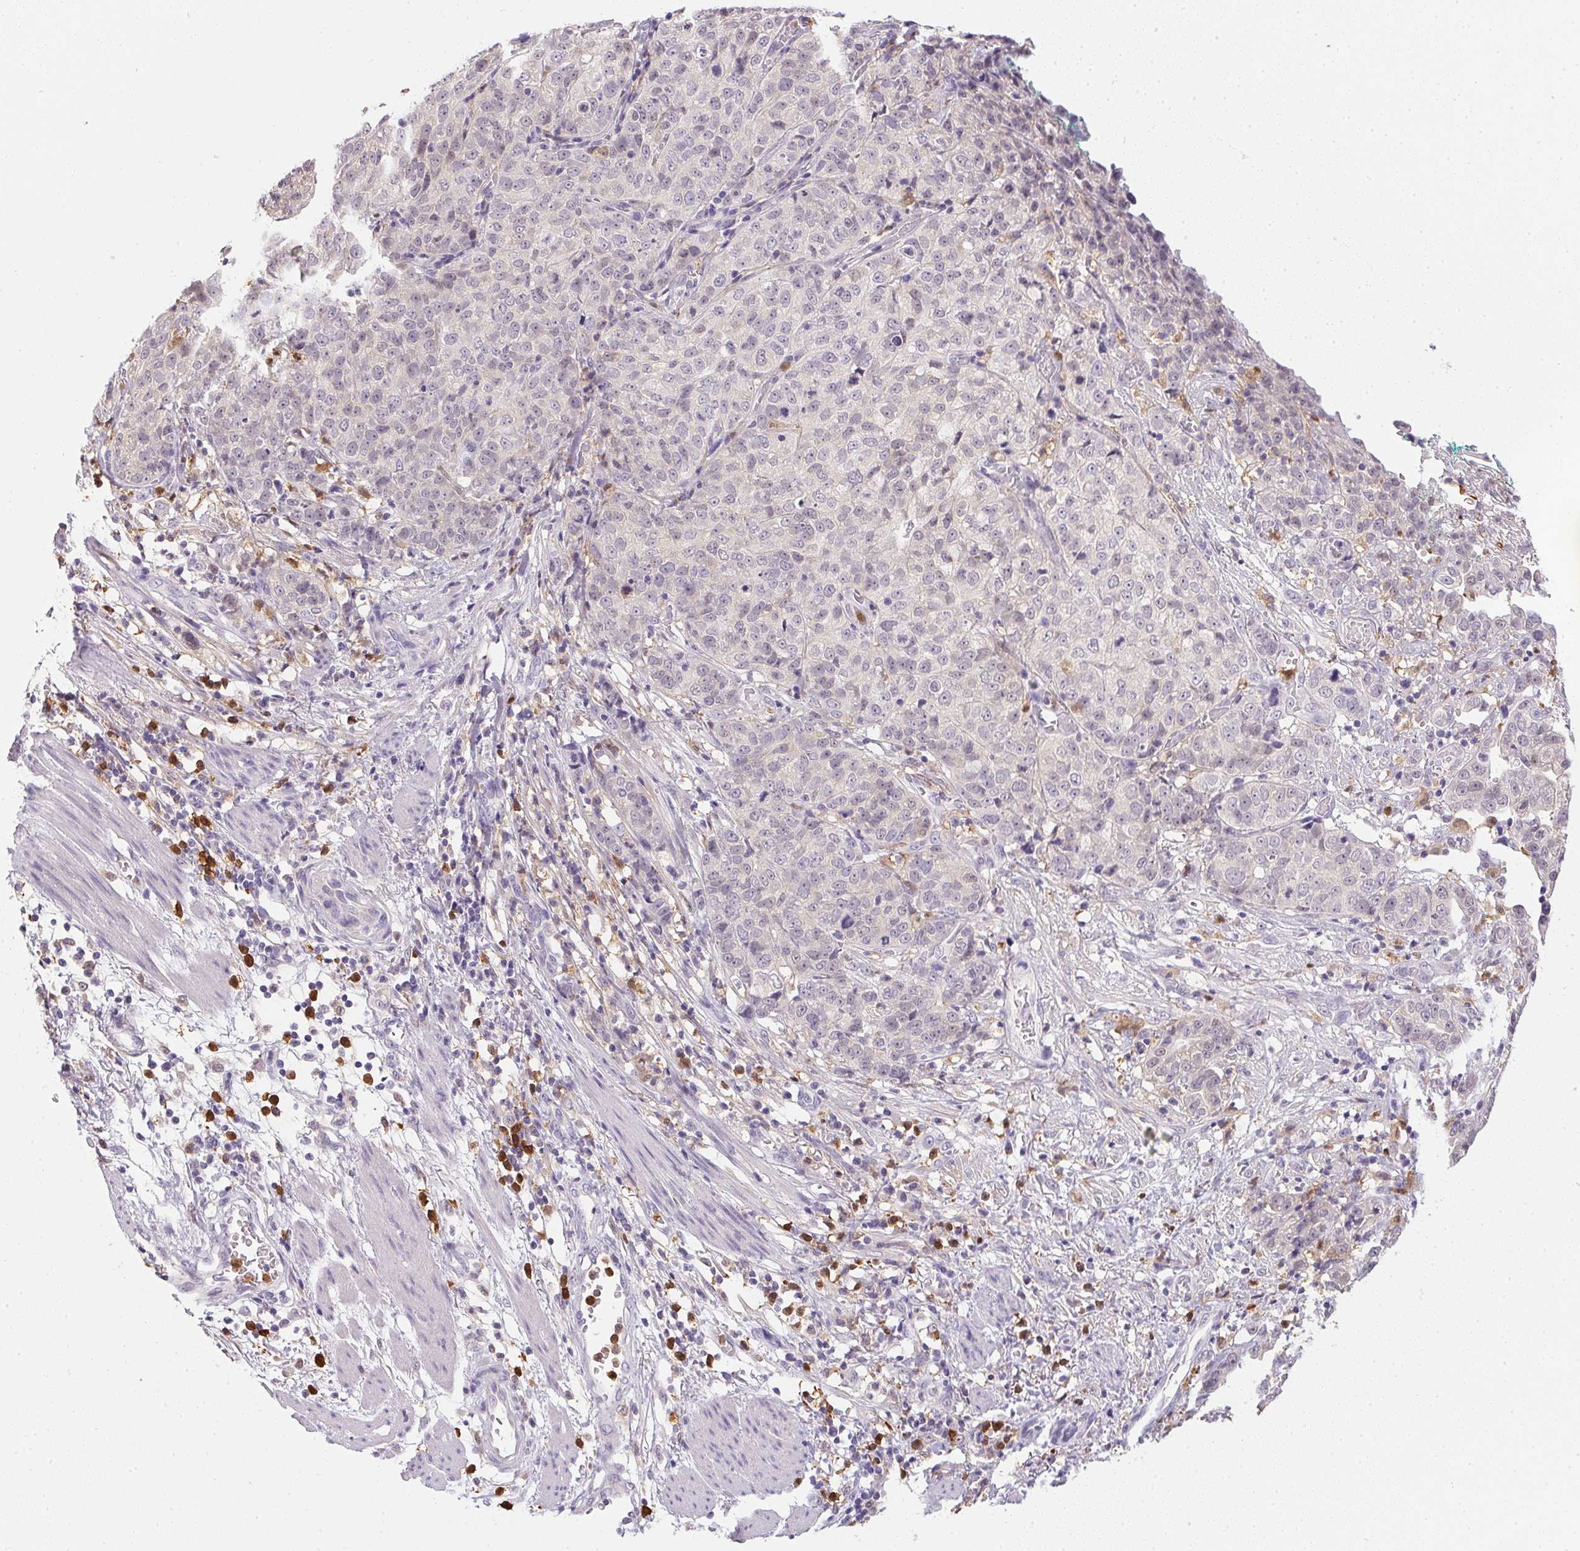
{"staining": {"intensity": "negative", "quantity": "none", "location": "none"}, "tissue": "stomach cancer", "cell_type": "Tumor cells", "image_type": "cancer", "snomed": [{"axis": "morphology", "description": "Adenocarcinoma, NOS"}, {"axis": "topography", "description": "Stomach, upper"}], "caption": "Protein analysis of stomach cancer exhibits no significant staining in tumor cells.", "gene": "DNAJC5G", "patient": {"sex": "female", "age": 67}}